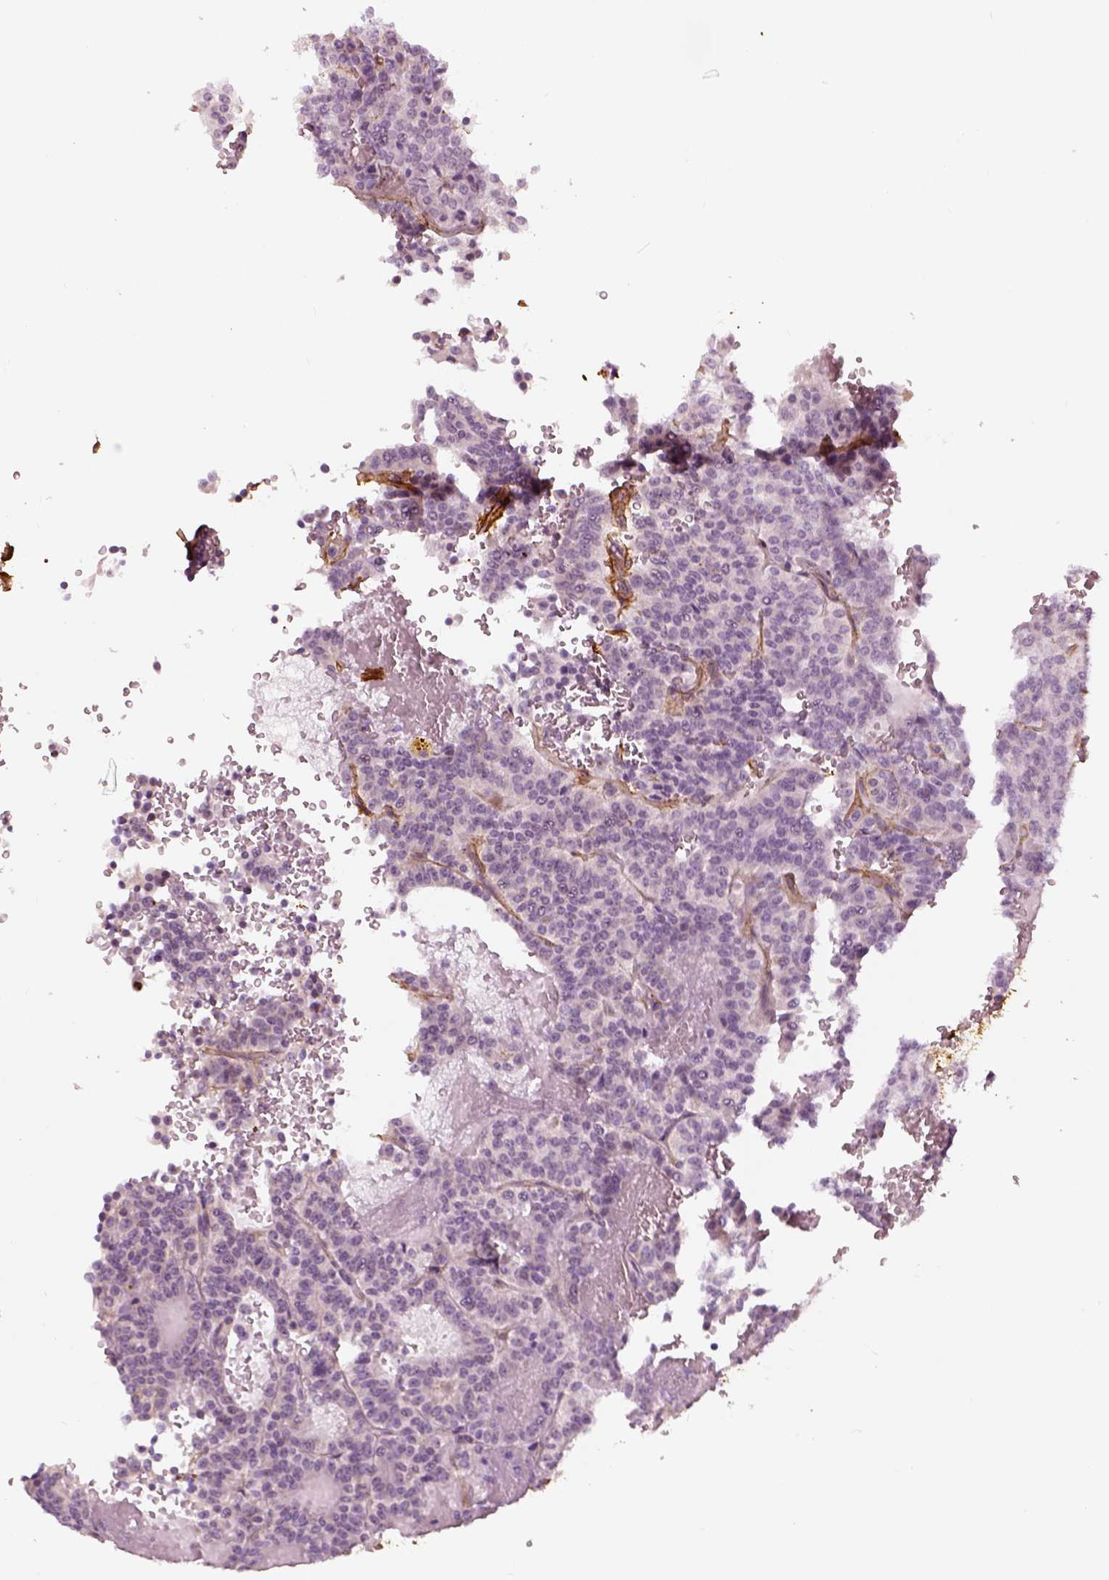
{"staining": {"intensity": "negative", "quantity": "none", "location": "none"}, "tissue": "carcinoid", "cell_type": "Tumor cells", "image_type": "cancer", "snomed": [{"axis": "morphology", "description": "Carcinoid, malignant, NOS"}, {"axis": "topography", "description": "Lung"}], "caption": "Immunohistochemistry (IHC) photomicrograph of neoplastic tissue: malignant carcinoid stained with DAB (3,3'-diaminobenzidine) reveals no significant protein positivity in tumor cells. (Immunohistochemistry (IHC), brightfield microscopy, high magnification).", "gene": "COL6A2", "patient": {"sex": "male", "age": 70}}